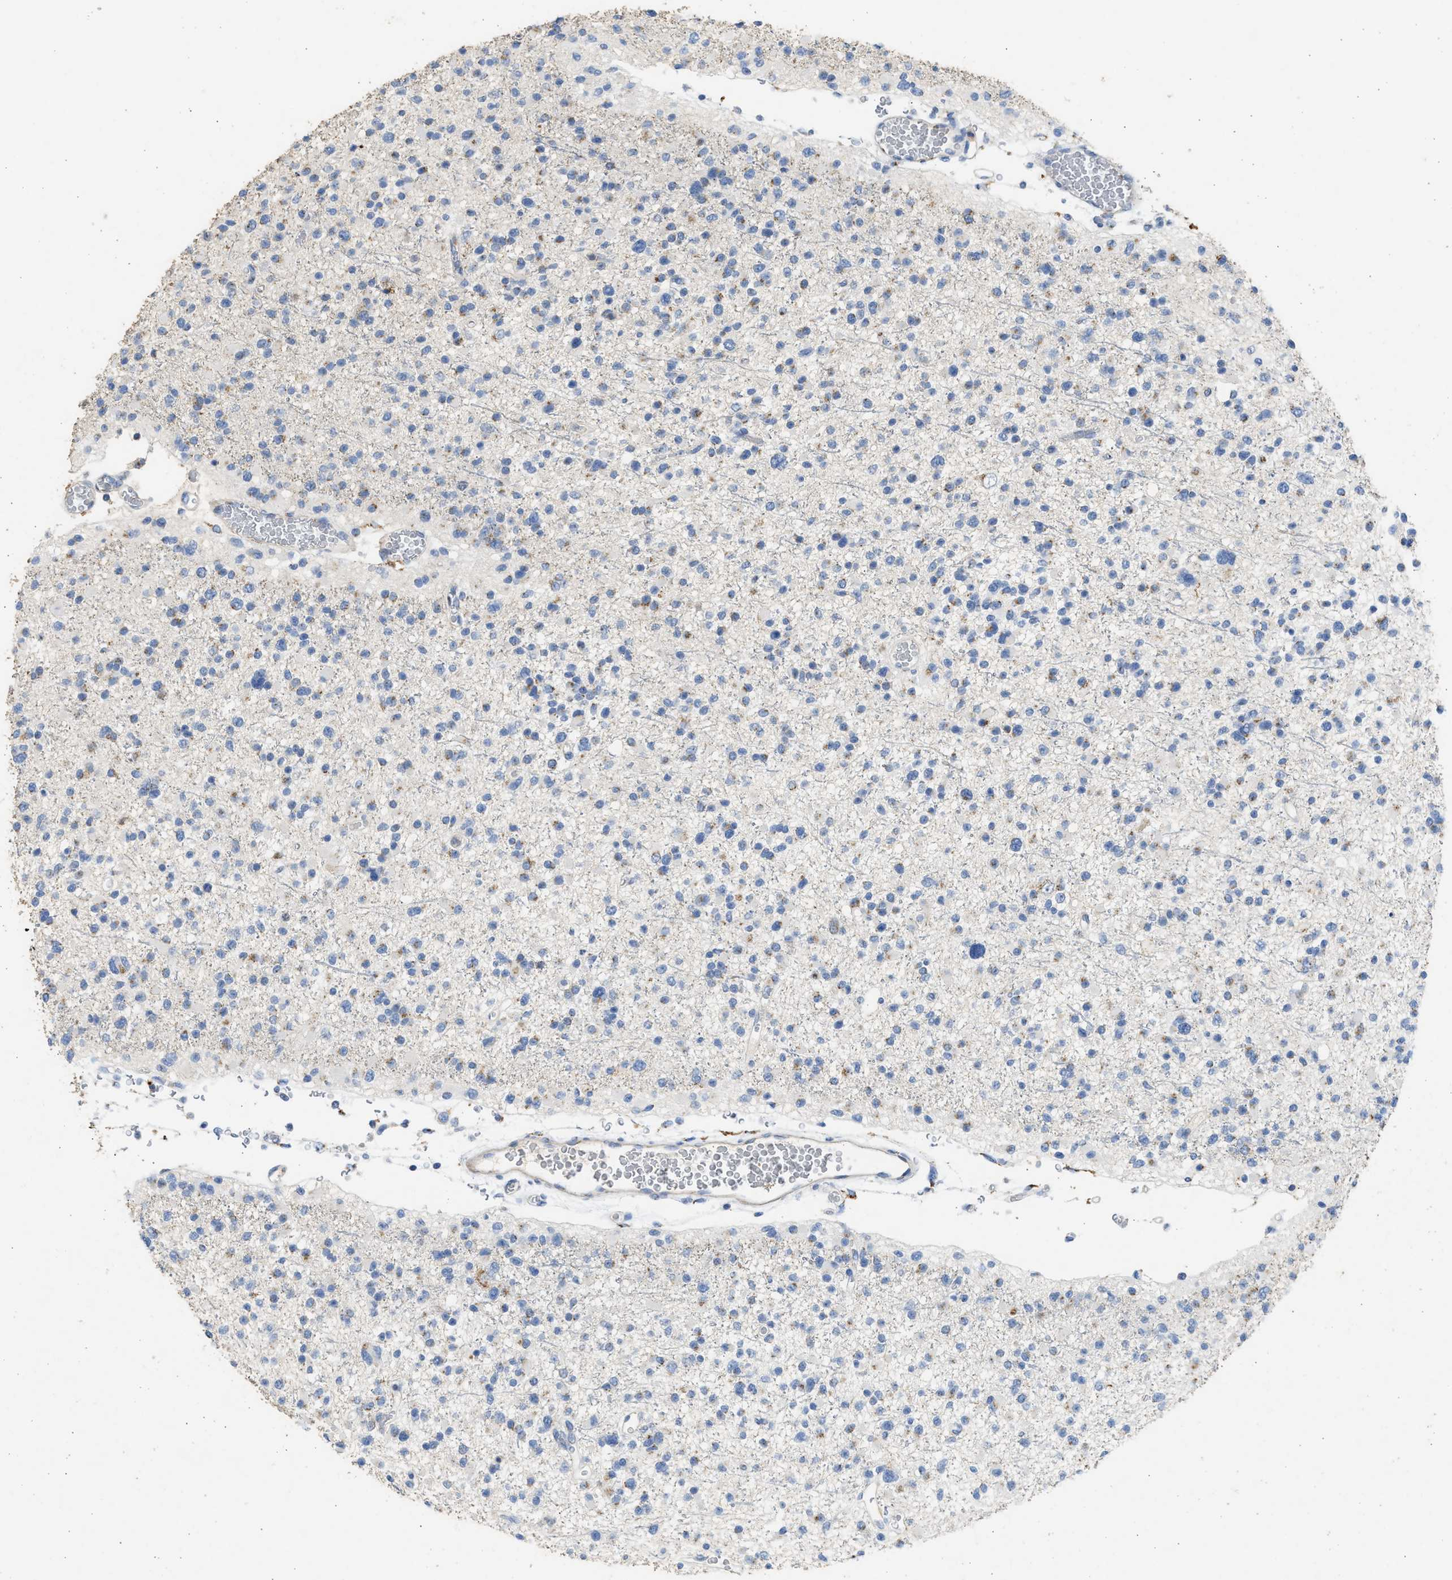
{"staining": {"intensity": "negative", "quantity": "none", "location": "none"}, "tissue": "glioma", "cell_type": "Tumor cells", "image_type": "cancer", "snomed": [{"axis": "morphology", "description": "Glioma, malignant, Low grade"}, {"axis": "topography", "description": "Brain"}], "caption": "This is a image of IHC staining of glioma, which shows no staining in tumor cells.", "gene": "IPO8", "patient": {"sex": "female", "age": 22}}